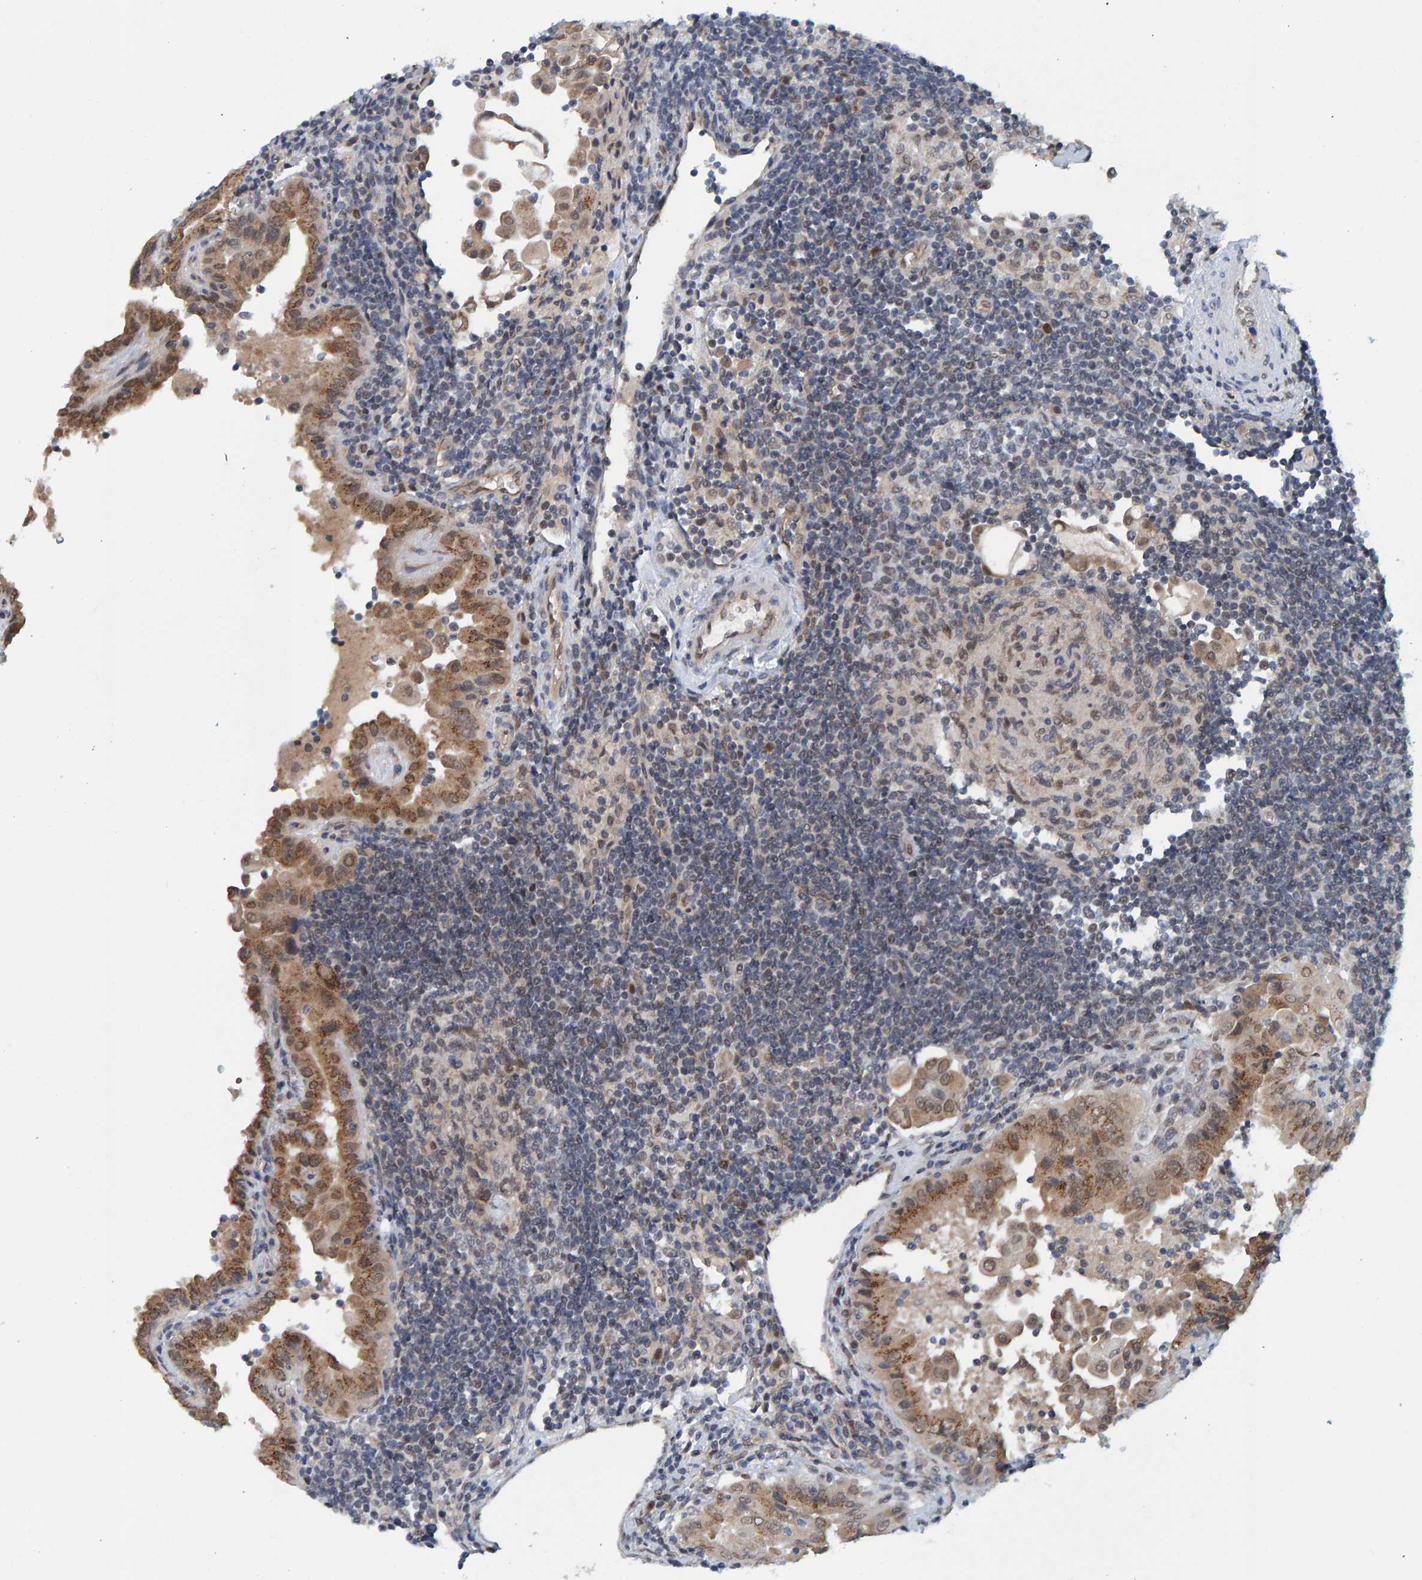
{"staining": {"intensity": "moderate", "quantity": ">75%", "location": "cytoplasmic/membranous"}, "tissue": "thyroid cancer", "cell_type": "Tumor cells", "image_type": "cancer", "snomed": [{"axis": "morphology", "description": "Papillary adenocarcinoma, NOS"}, {"axis": "topography", "description": "Thyroid gland"}], "caption": "Immunohistochemical staining of human thyroid cancer demonstrates moderate cytoplasmic/membranous protein staining in approximately >75% of tumor cells. (Stains: DAB in brown, nuclei in blue, Microscopy: brightfield microscopy at high magnification).", "gene": "SCRN2", "patient": {"sex": "male", "age": 33}}